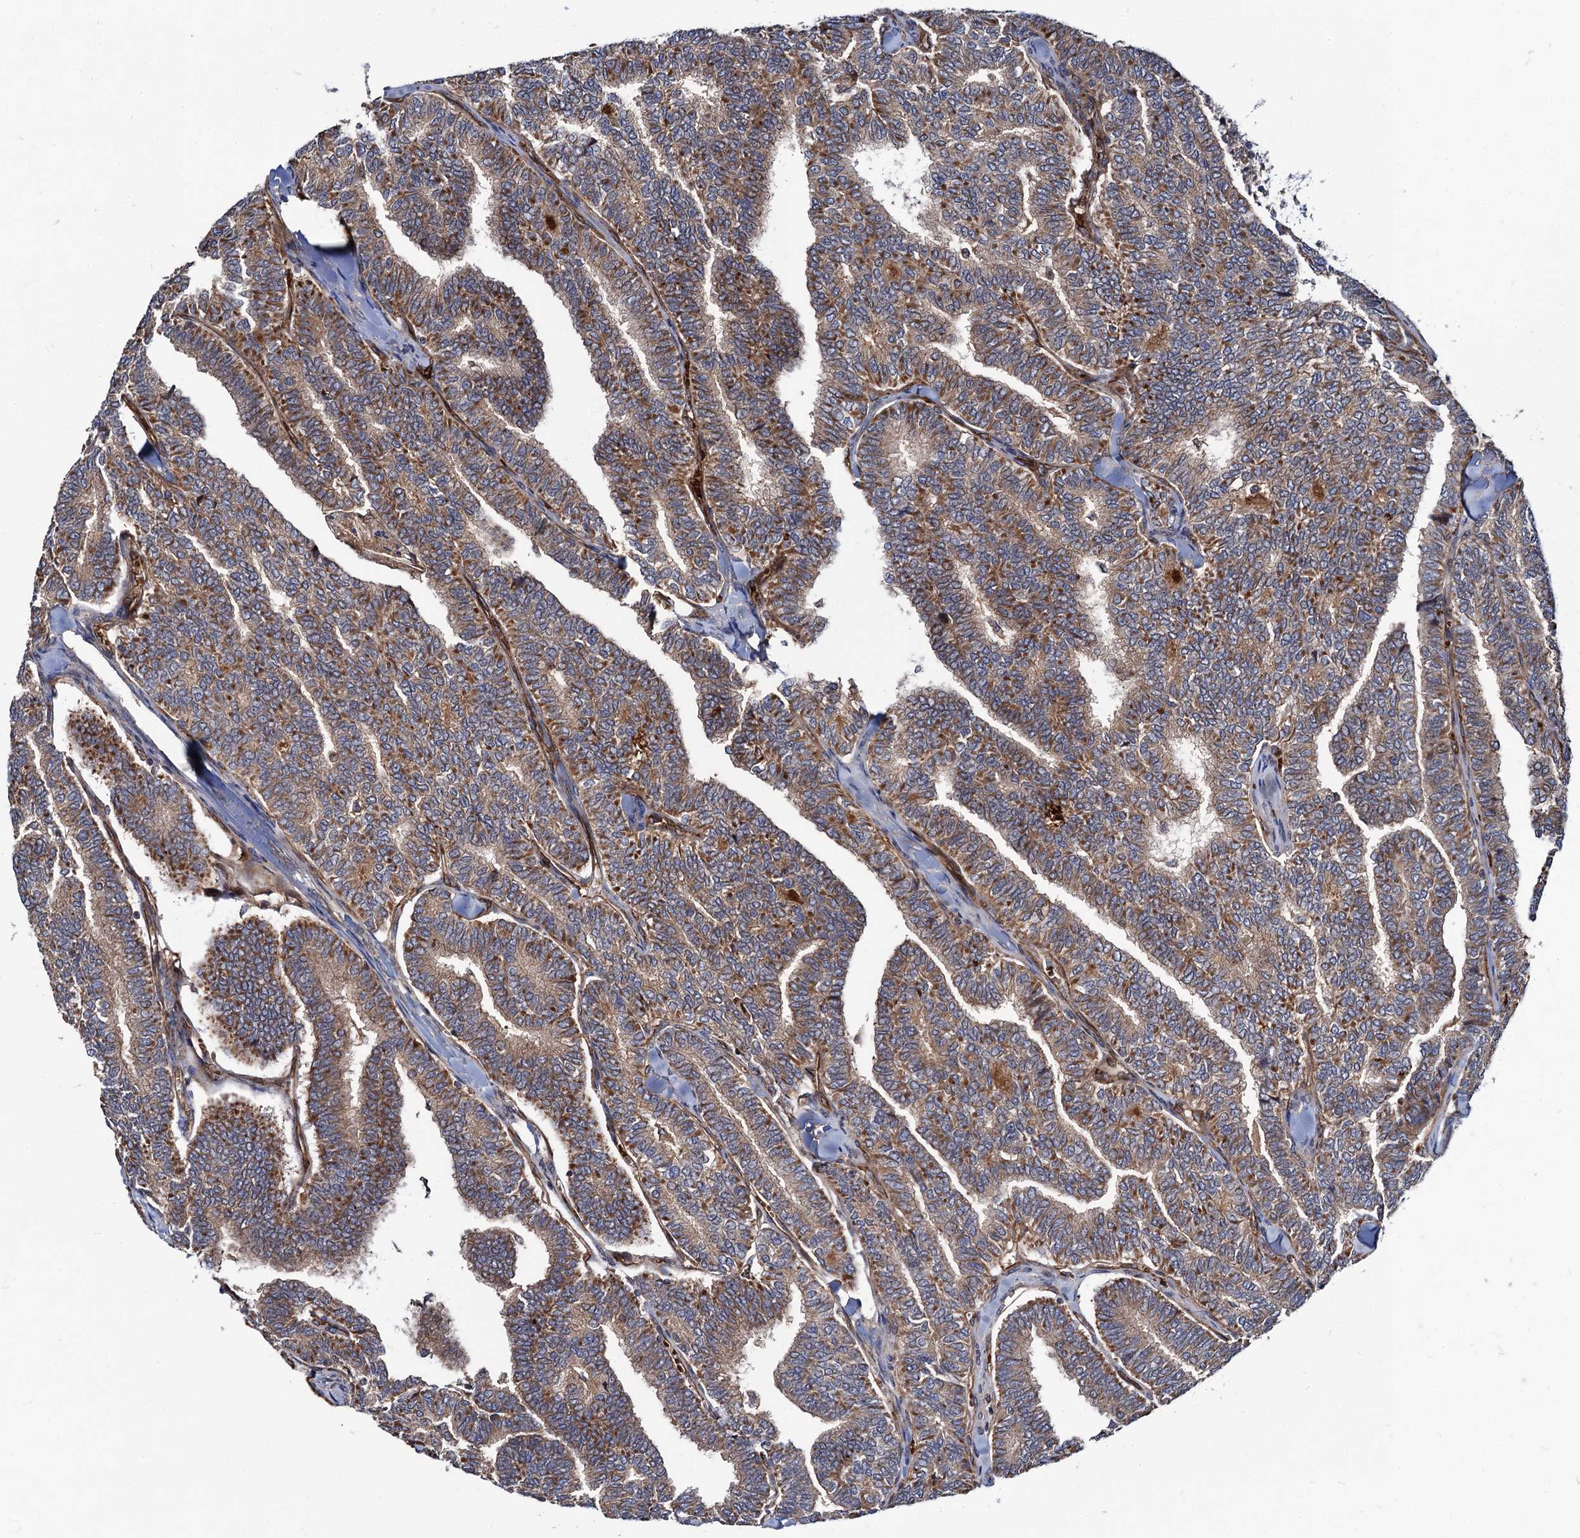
{"staining": {"intensity": "moderate", "quantity": ">75%", "location": "cytoplasmic/membranous"}, "tissue": "thyroid cancer", "cell_type": "Tumor cells", "image_type": "cancer", "snomed": [{"axis": "morphology", "description": "Papillary adenocarcinoma, NOS"}, {"axis": "topography", "description": "Thyroid gland"}], "caption": "Moderate cytoplasmic/membranous positivity for a protein is appreciated in about >75% of tumor cells of thyroid cancer using IHC.", "gene": "KXD1", "patient": {"sex": "female", "age": 35}}